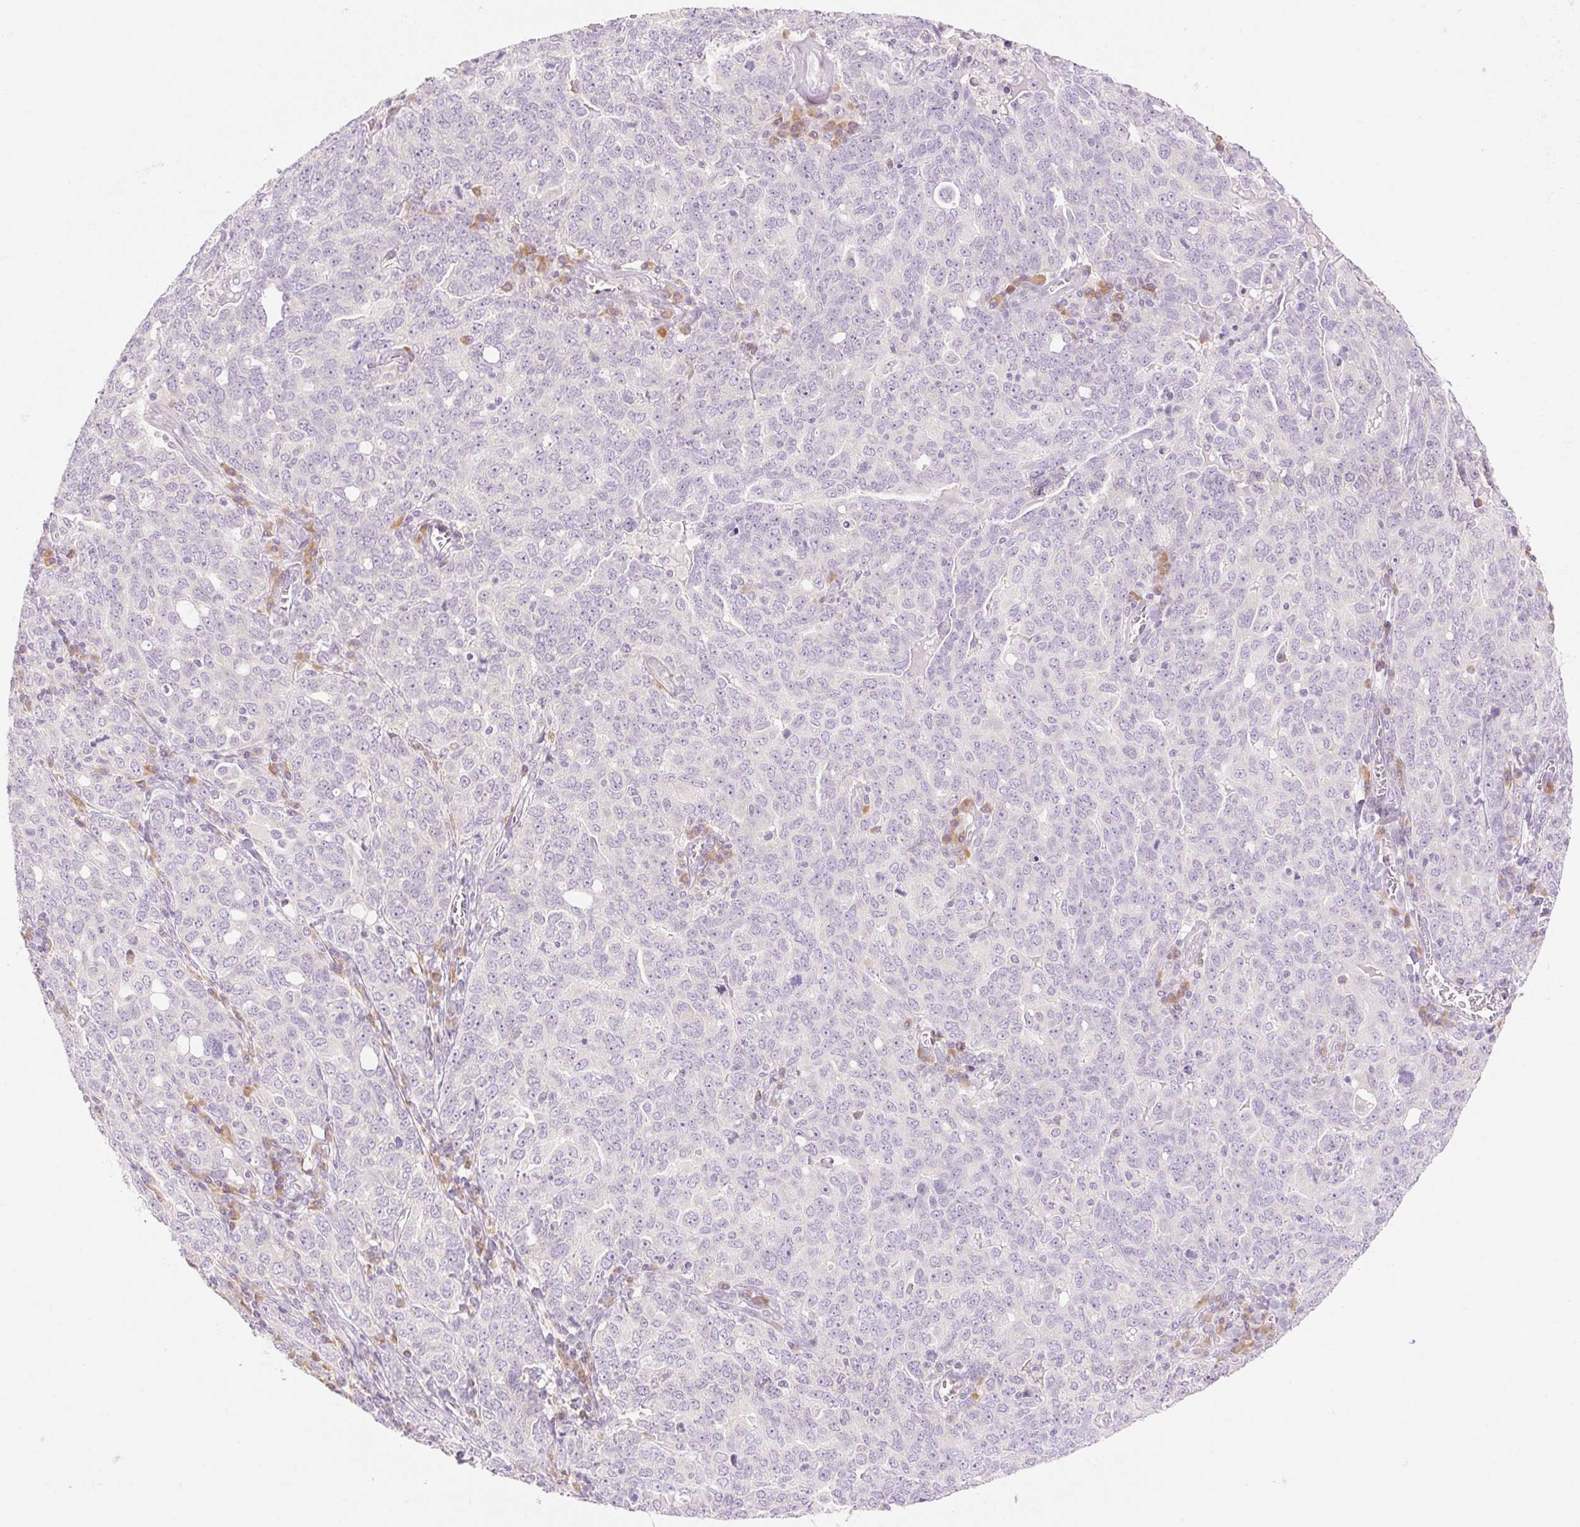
{"staining": {"intensity": "negative", "quantity": "none", "location": "none"}, "tissue": "ovarian cancer", "cell_type": "Tumor cells", "image_type": "cancer", "snomed": [{"axis": "morphology", "description": "Carcinoma, endometroid"}, {"axis": "topography", "description": "Ovary"}], "caption": "Immunohistochemical staining of ovarian cancer shows no significant positivity in tumor cells.", "gene": "MYO1D", "patient": {"sex": "female", "age": 62}}